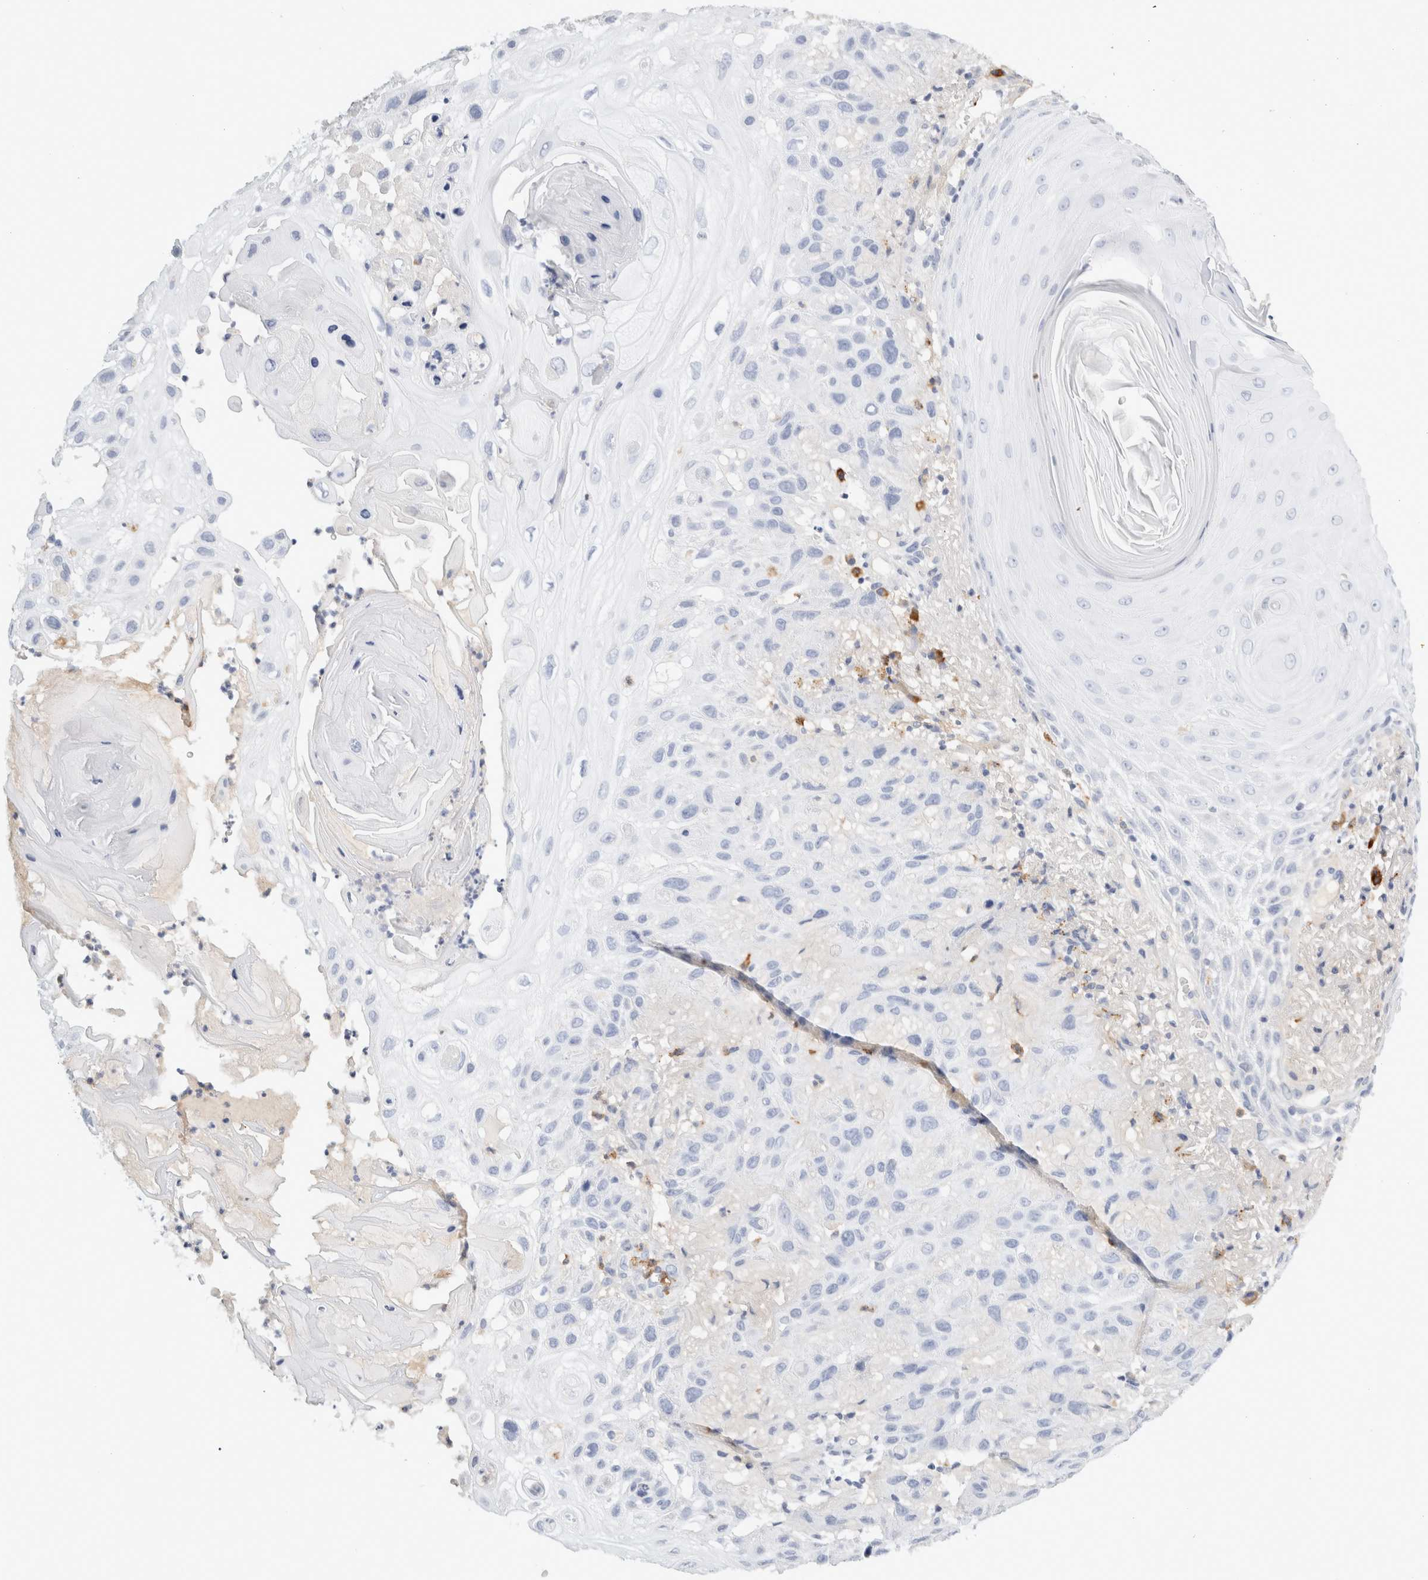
{"staining": {"intensity": "negative", "quantity": "none", "location": "none"}, "tissue": "skin cancer", "cell_type": "Tumor cells", "image_type": "cancer", "snomed": [{"axis": "morphology", "description": "Normal tissue, NOS"}, {"axis": "morphology", "description": "Squamous cell carcinoma, NOS"}, {"axis": "topography", "description": "Skin"}], "caption": "The photomicrograph reveals no significant positivity in tumor cells of skin squamous cell carcinoma.", "gene": "FGL2", "patient": {"sex": "female", "age": 96}}